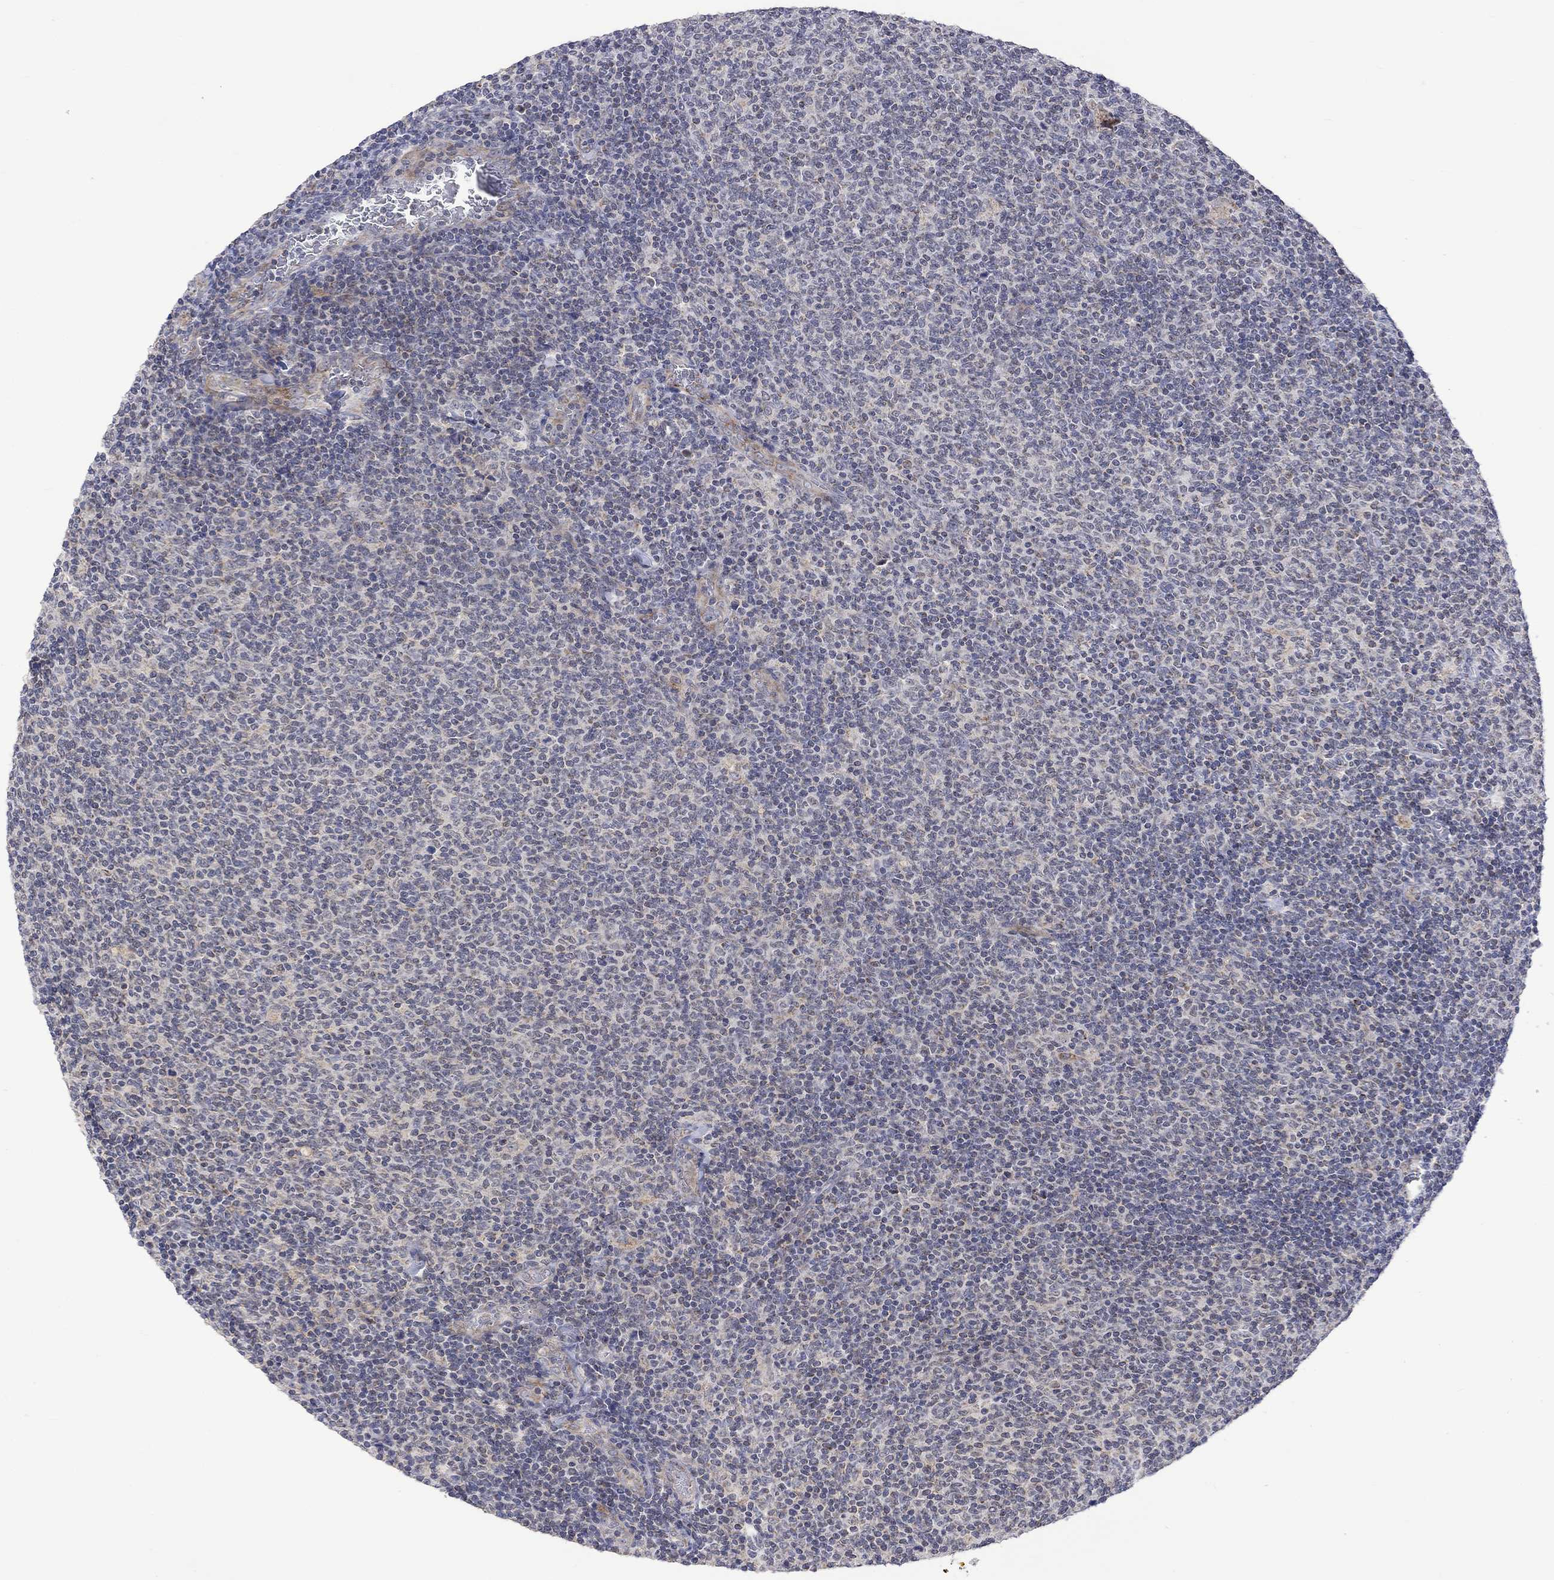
{"staining": {"intensity": "negative", "quantity": "none", "location": "none"}, "tissue": "lymphoma", "cell_type": "Tumor cells", "image_type": "cancer", "snomed": [{"axis": "morphology", "description": "Malignant lymphoma, non-Hodgkin's type, Low grade"}, {"axis": "topography", "description": "Lymph node"}], "caption": "Human low-grade malignant lymphoma, non-Hodgkin's type stained for a protein using immunohistochemistry (IHC) demonstrates no expression in tumor cells.", "gene": "SLC48A1", "patient": {"sex": "male", "age": 52}}